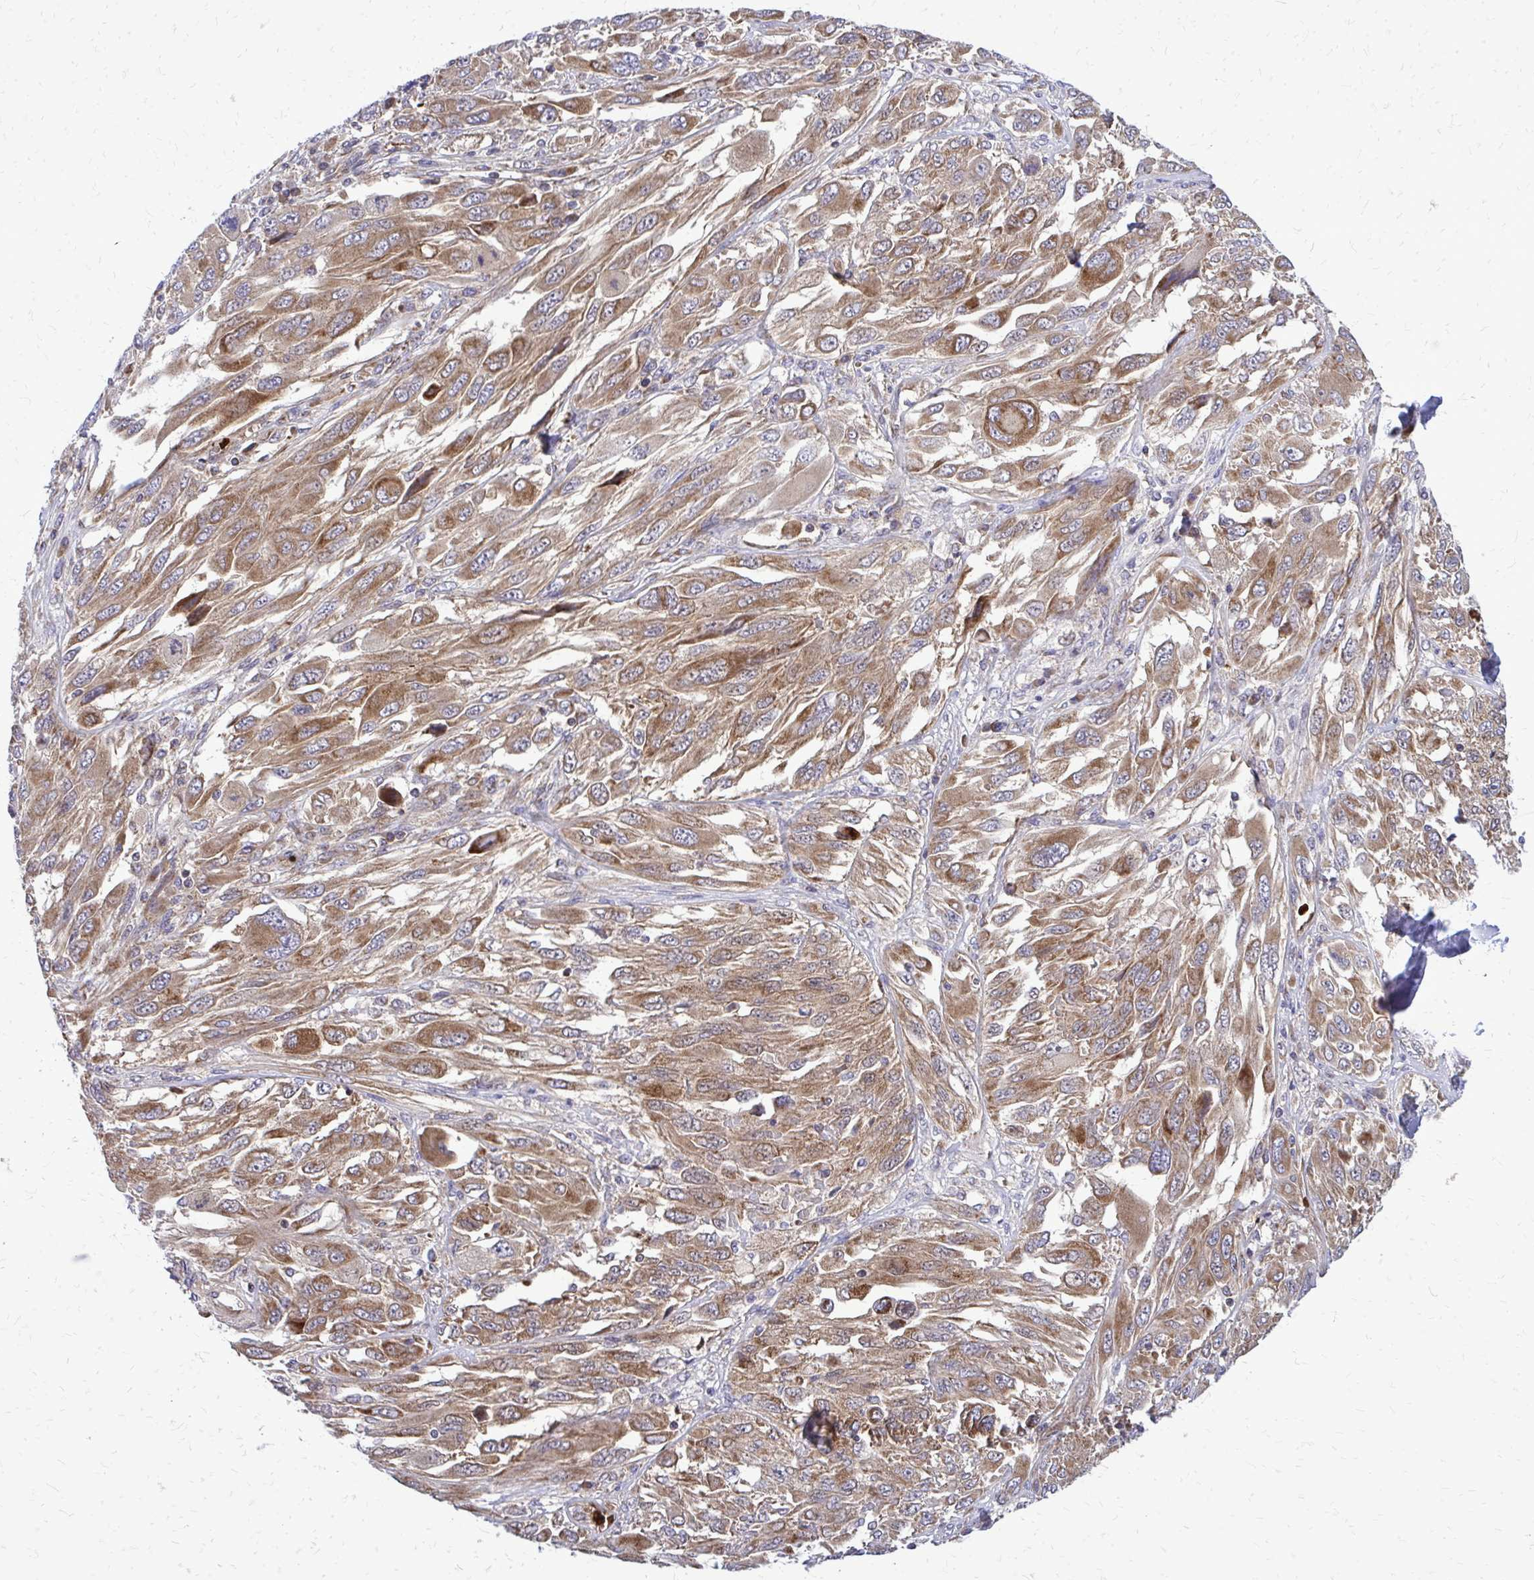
{"staining": {"intensity": "moderate", "quantity": ">75%", "location": "cytoplasmic/membranous"}, "tissue": "melanoma", "cell_type": "Tumor cells", "image_type": "cancer", "snomed": [{"axis": "morphology", "description": "Malignant melanoma, NOS"}, {"axis": "topography", "description": "Skin"}], "caption": "There is medium levels of moderate cytoplasmic/membranous expression in tumor cells of melanoma, as demonstrated by immunohistochemical staining (brown color).", "gene": "PDK4", "patient": {"sex": "female", "age": 91}}